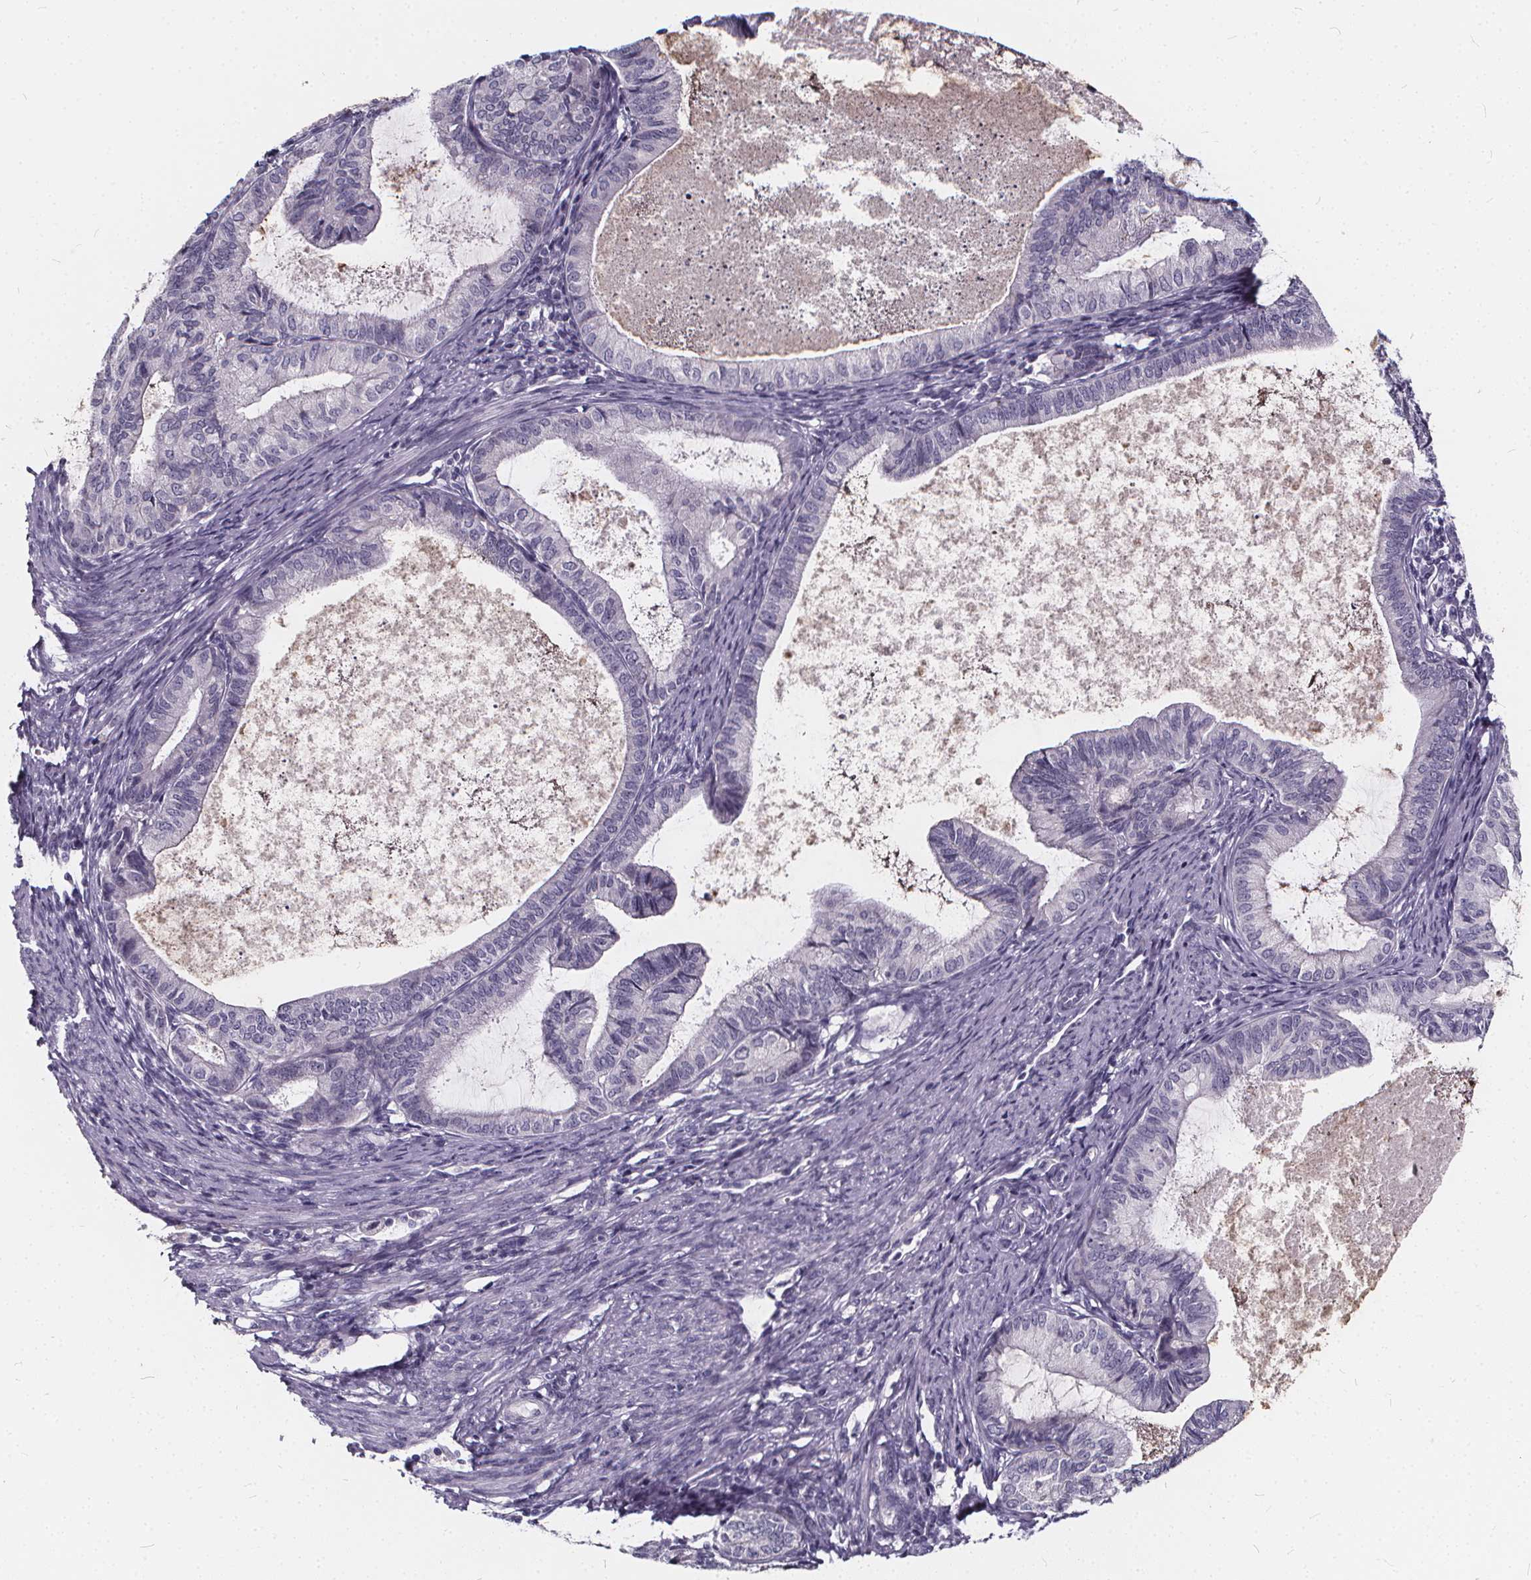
{"staining": {"intensity": "negative", "quantity": "none", "location": "none"}, "tissue": "endometrial cancer", "cell_type": "Tumor cells", "image_type": "cancer", "snomed": [{"axis": "morphology", "description": "Adenocarcinoma, NOS"}, {"axis": "topography", "description": "Endometrium"}], "caption": "Tumor cells are negative for protein expression in human adenocarcinoma (endometrial). The staining is performed using DAB brown chromogen with nuclei counter-stained in using hematoxylin.", "gene": "SPEF2", "patient": {"sex": "female", "age": 86}}